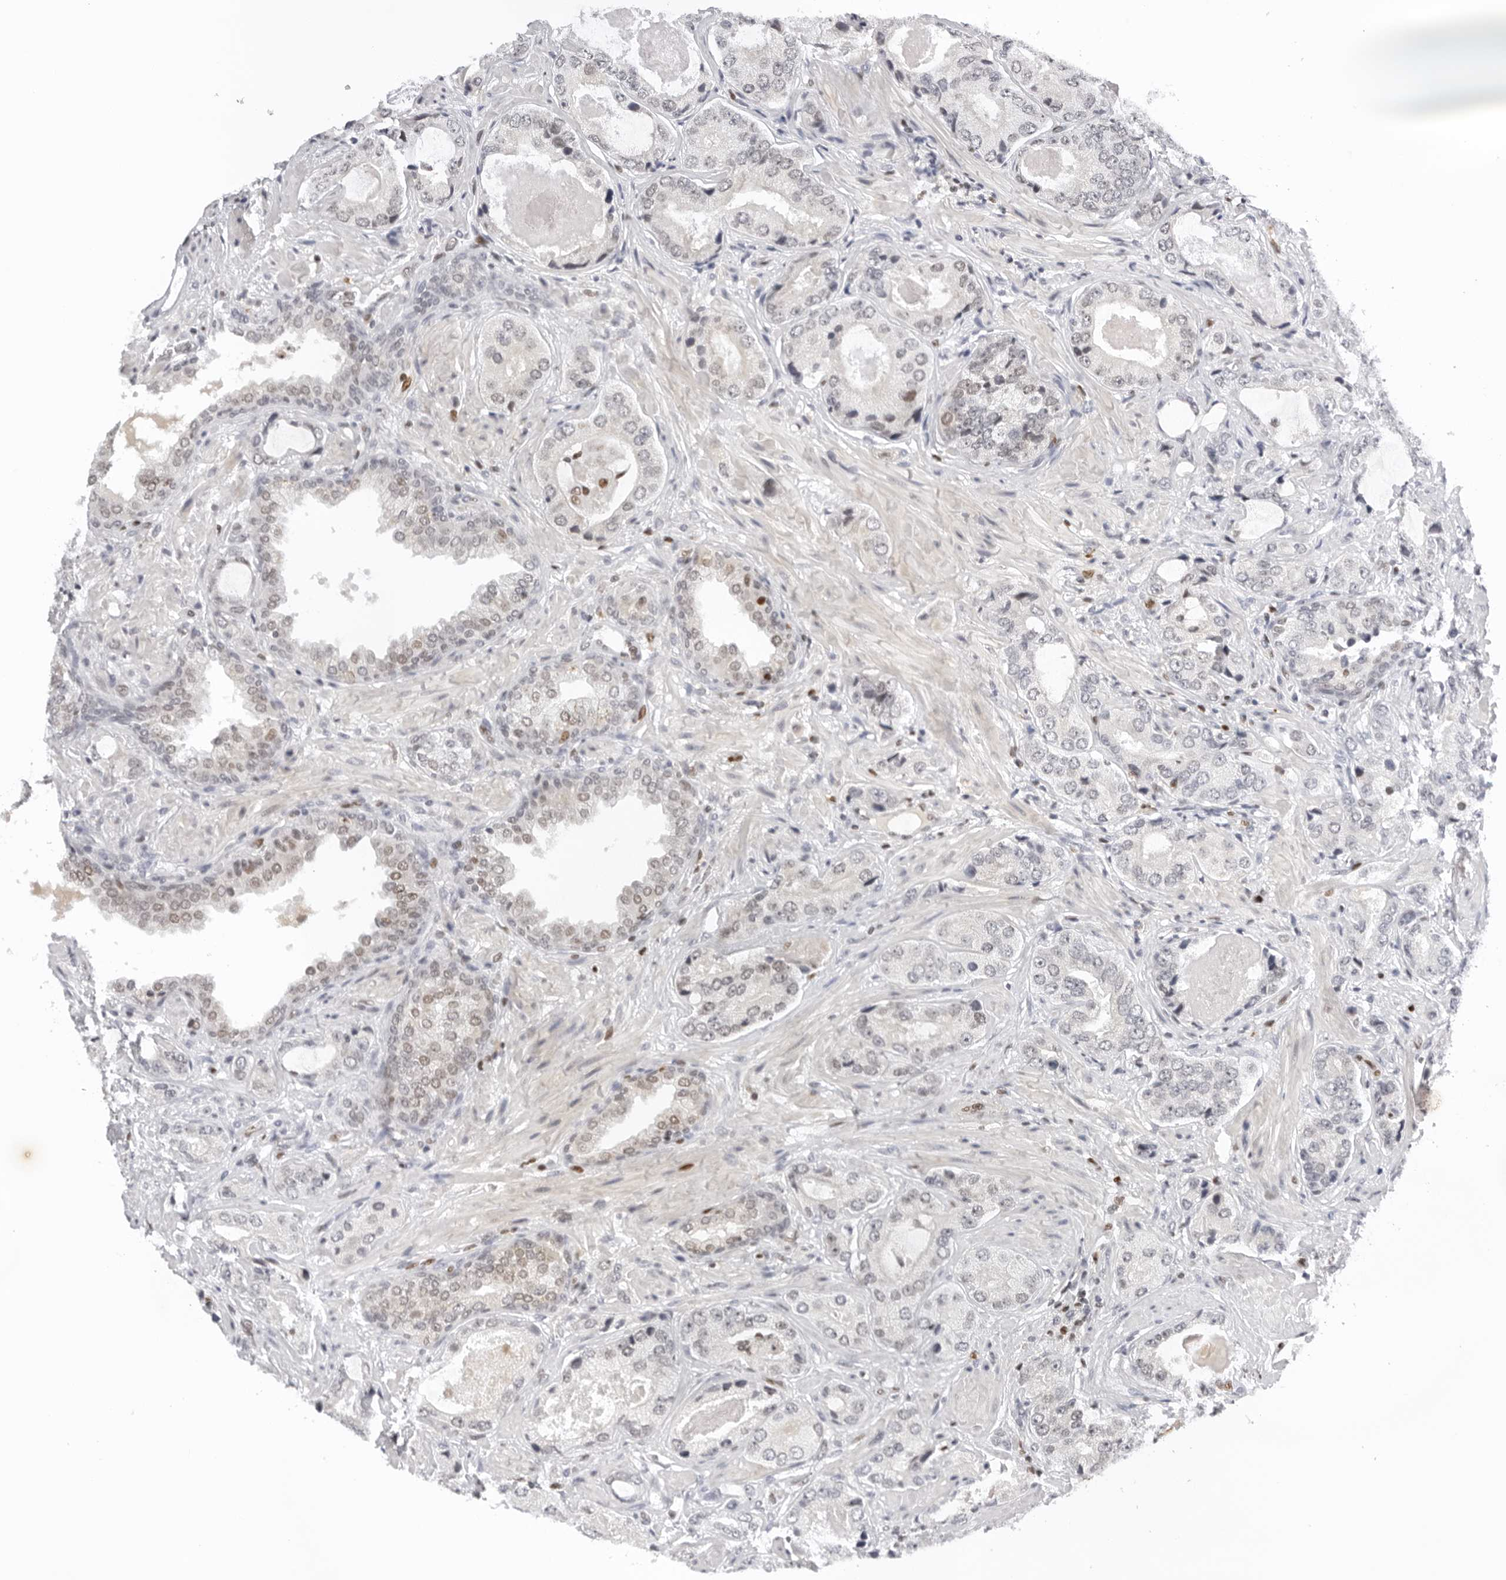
{"staining": {"intensity": "weak", "quantity": "<25%", "location": "nuclear"}, "tissue": "prostate cancer", "cell_type": "Tumor cells", "image_type": "cancer", "snomed": [{"axis": "morphology", "description": "Normal tissue, NOS"}, {"axis": "morphology", "description": "Adenocarcinoma, High grade"}, {"axis": "topography", "description": "Prostate"}, {"axis": "topography", "description": "Peripheral nerve tissue"}], "caption": "Tumor cells show no significant protein staining in prostate cancer (high-grade adenocarcinoma). The staining is performed using DAB (3,3'-diaminobenzidine) brown chromogen with nuclei counter-stained in using hematoxylin.", "gene": "OGG1", "patient": {"sex": "male", "age": 59}}